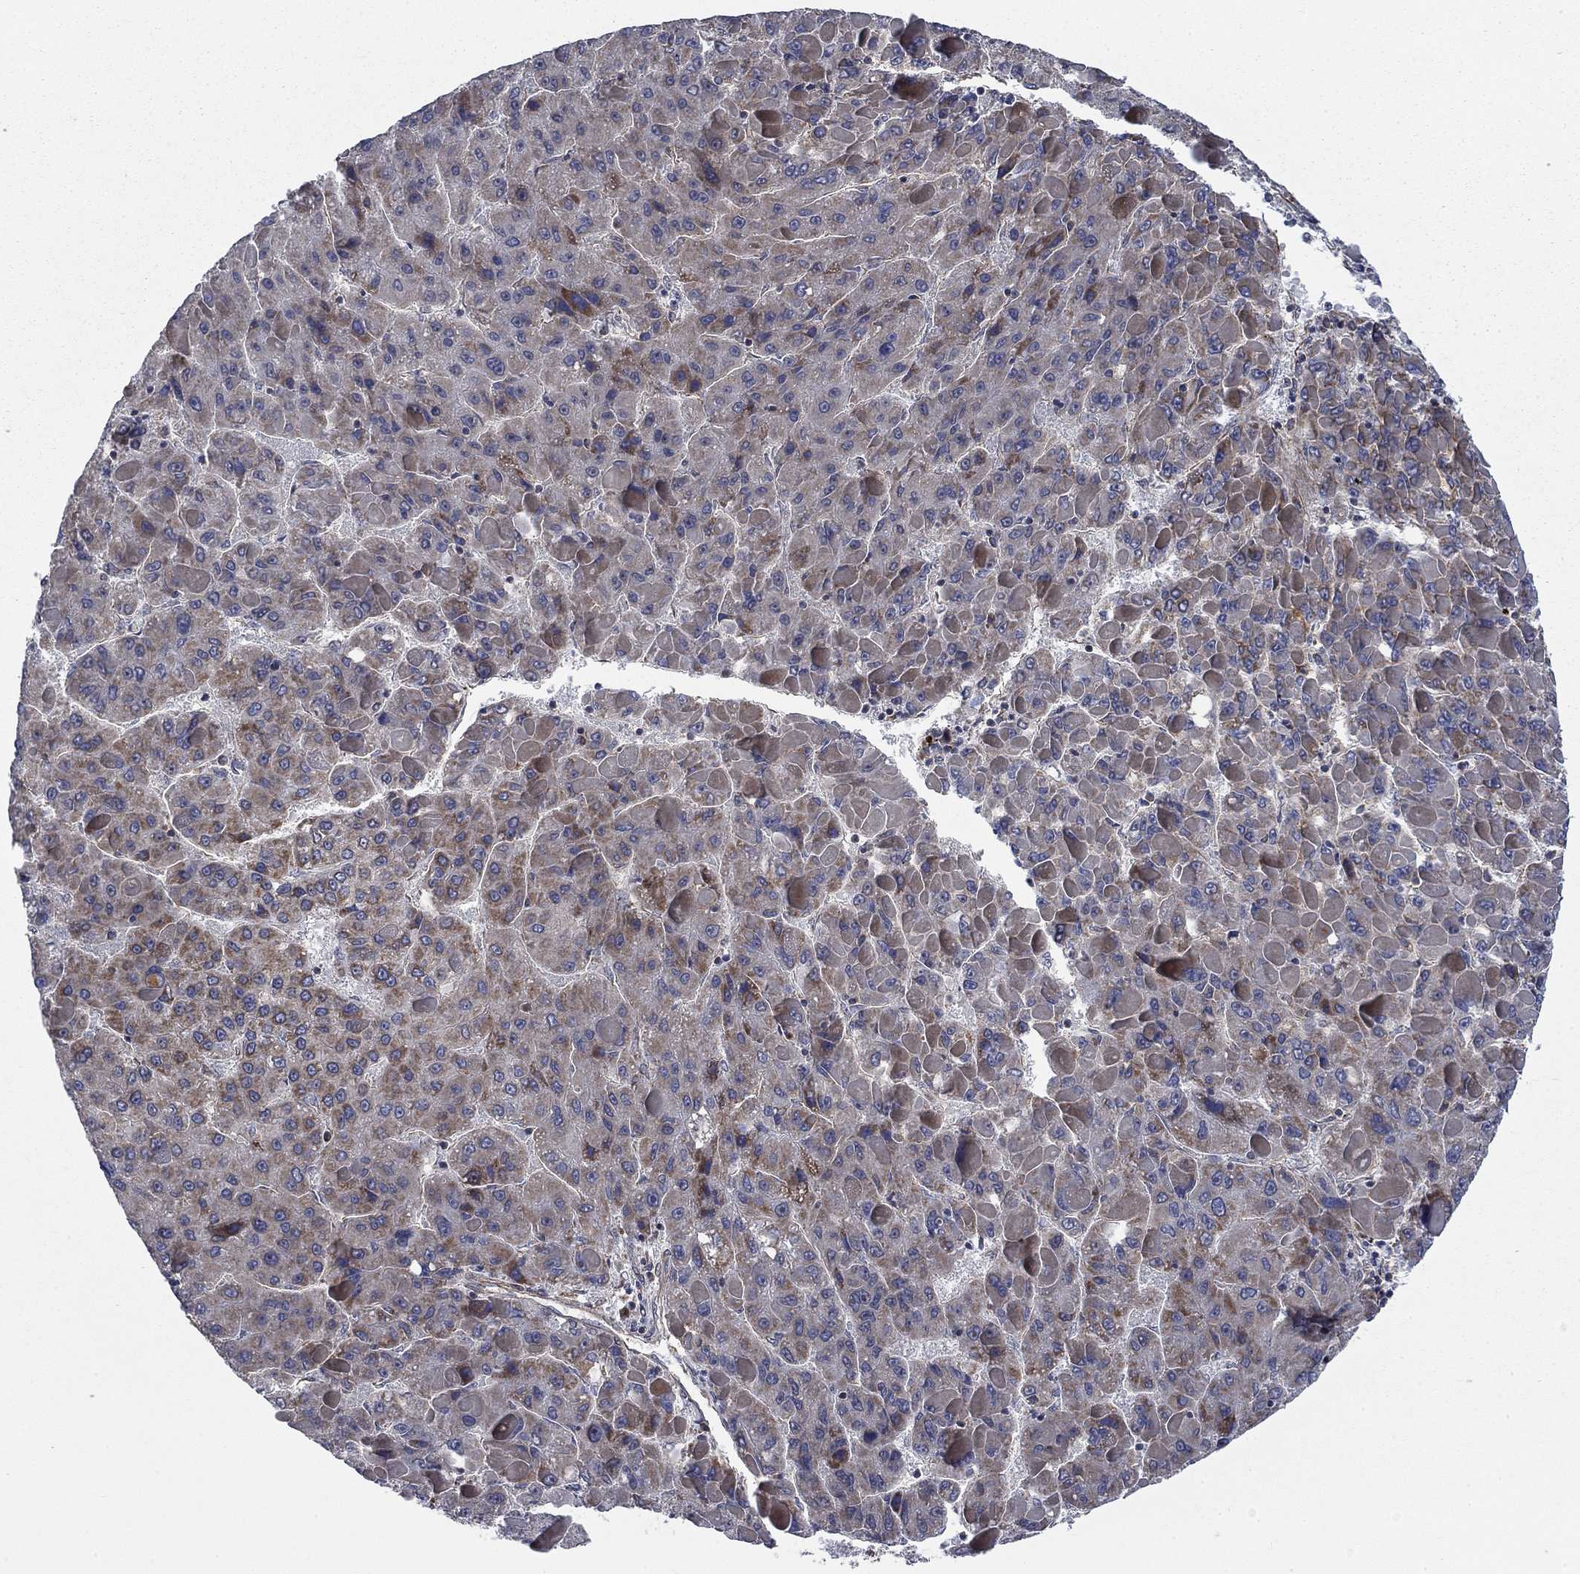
{"staining": {"intensity": "moderate", "quantity": "25%-75%", "location": "cytoplasmic/membranous"}, "tissue": "liver cancer", "cell_type": "Tumor cells", "image_type": "cancer", "snomed": [{"axis": "morphology", "description": "Carcinoma, Hepatocellular, NOS"}, {"axis": "topography", "description": "Liver"}], "caption": "A high-resolution histopathology image shows immunohistochemistry (IHC) staining of liver hepatocellular carcinoma, which demonstrates moderate cytoplasmic/membranous expression in about 25%-75% of tumor cells.", "gene": "NDUFC1", "patient": {"sex": "female", "age": 82}}